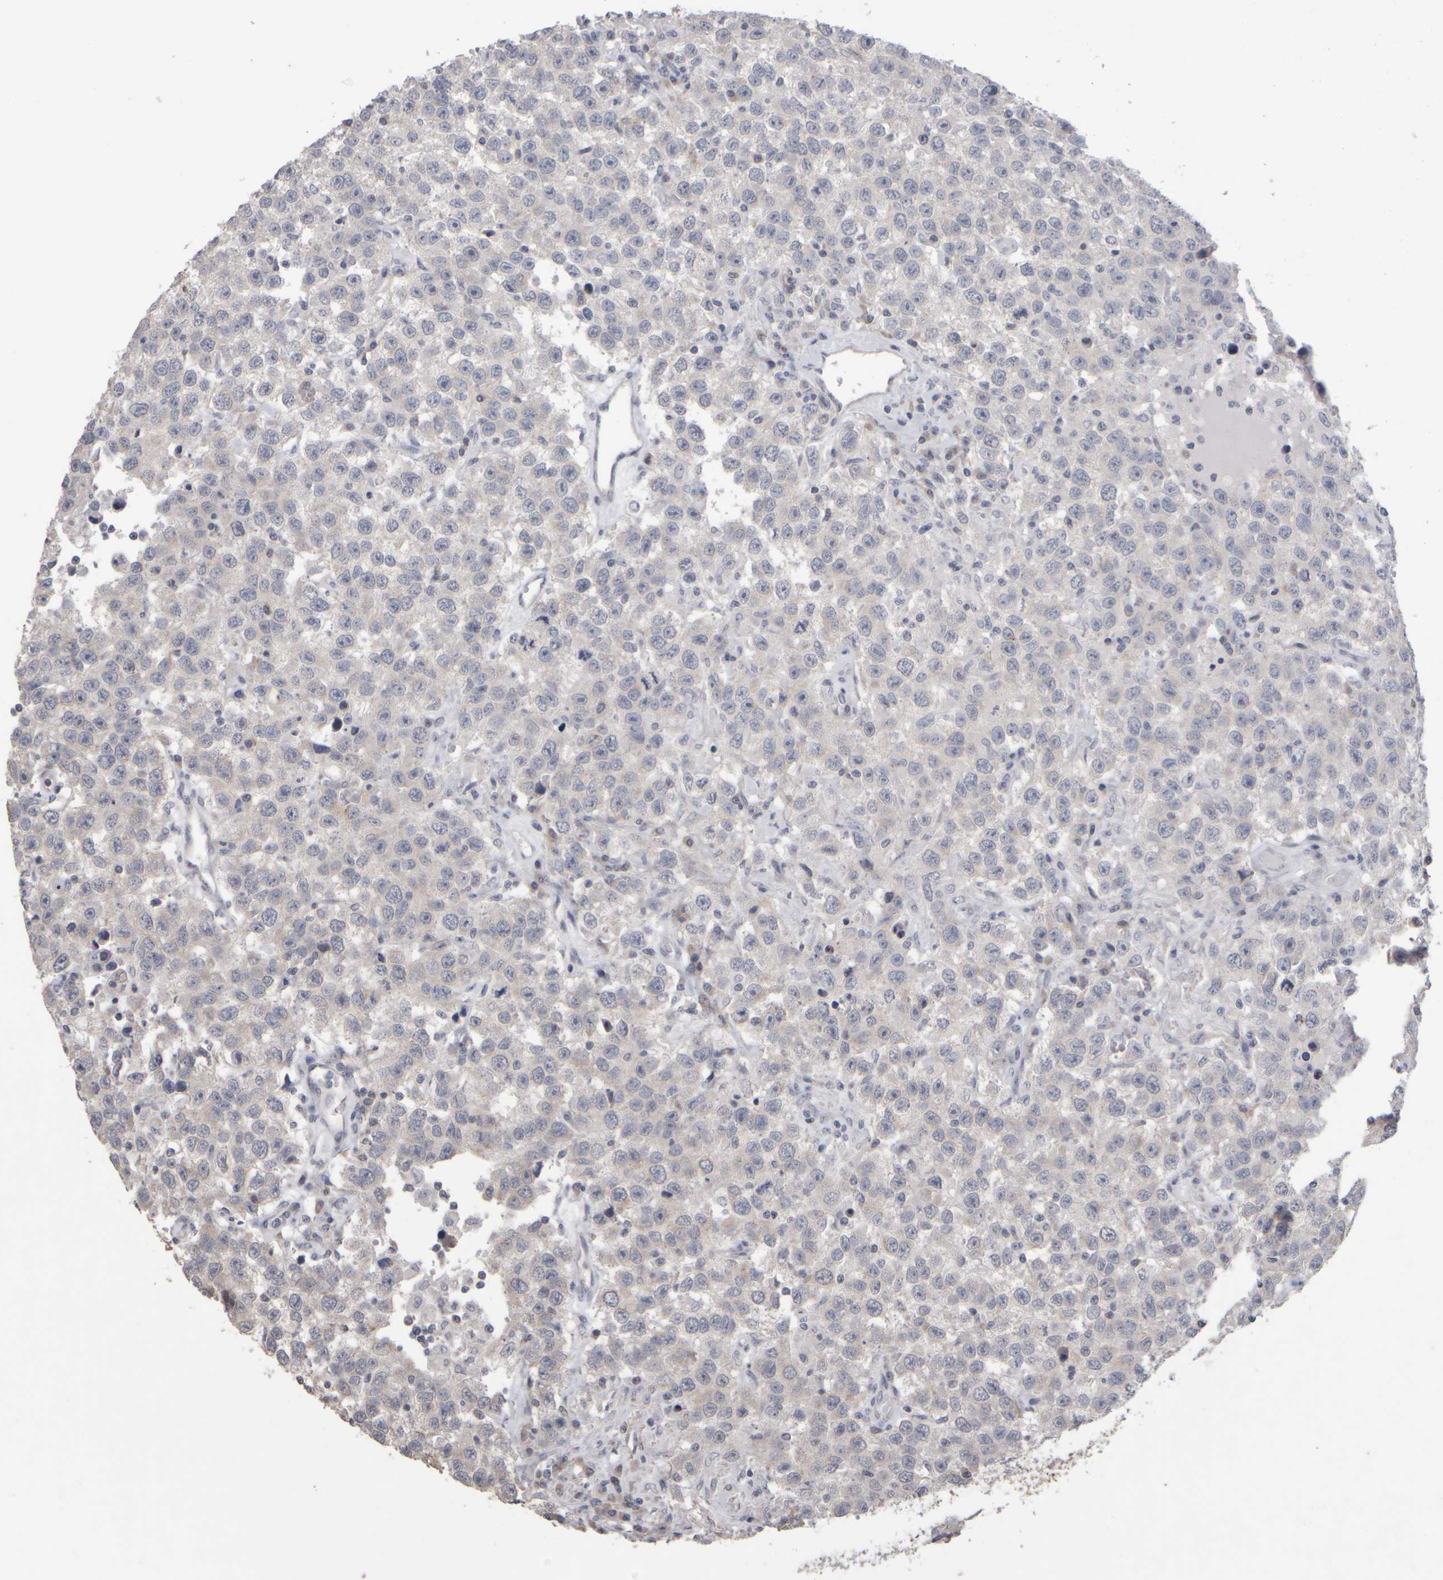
{"staining": {"intensity": "negative", "quantity": "none", "location": "none"}, "tissue": "testis cancer", "cell_type": "Tumor cells", "image_type": "cancer", "snomed": [{"axis": "morphology", "description": "Seminoma, NOS"}, {"axis": "topography", "description": "Testis"}], "caption": "Tumor cells are negative for protein expression in human seminoma (testis).", "gene": "EPHX2", "patient": {"sex": "male", "age": 41}}